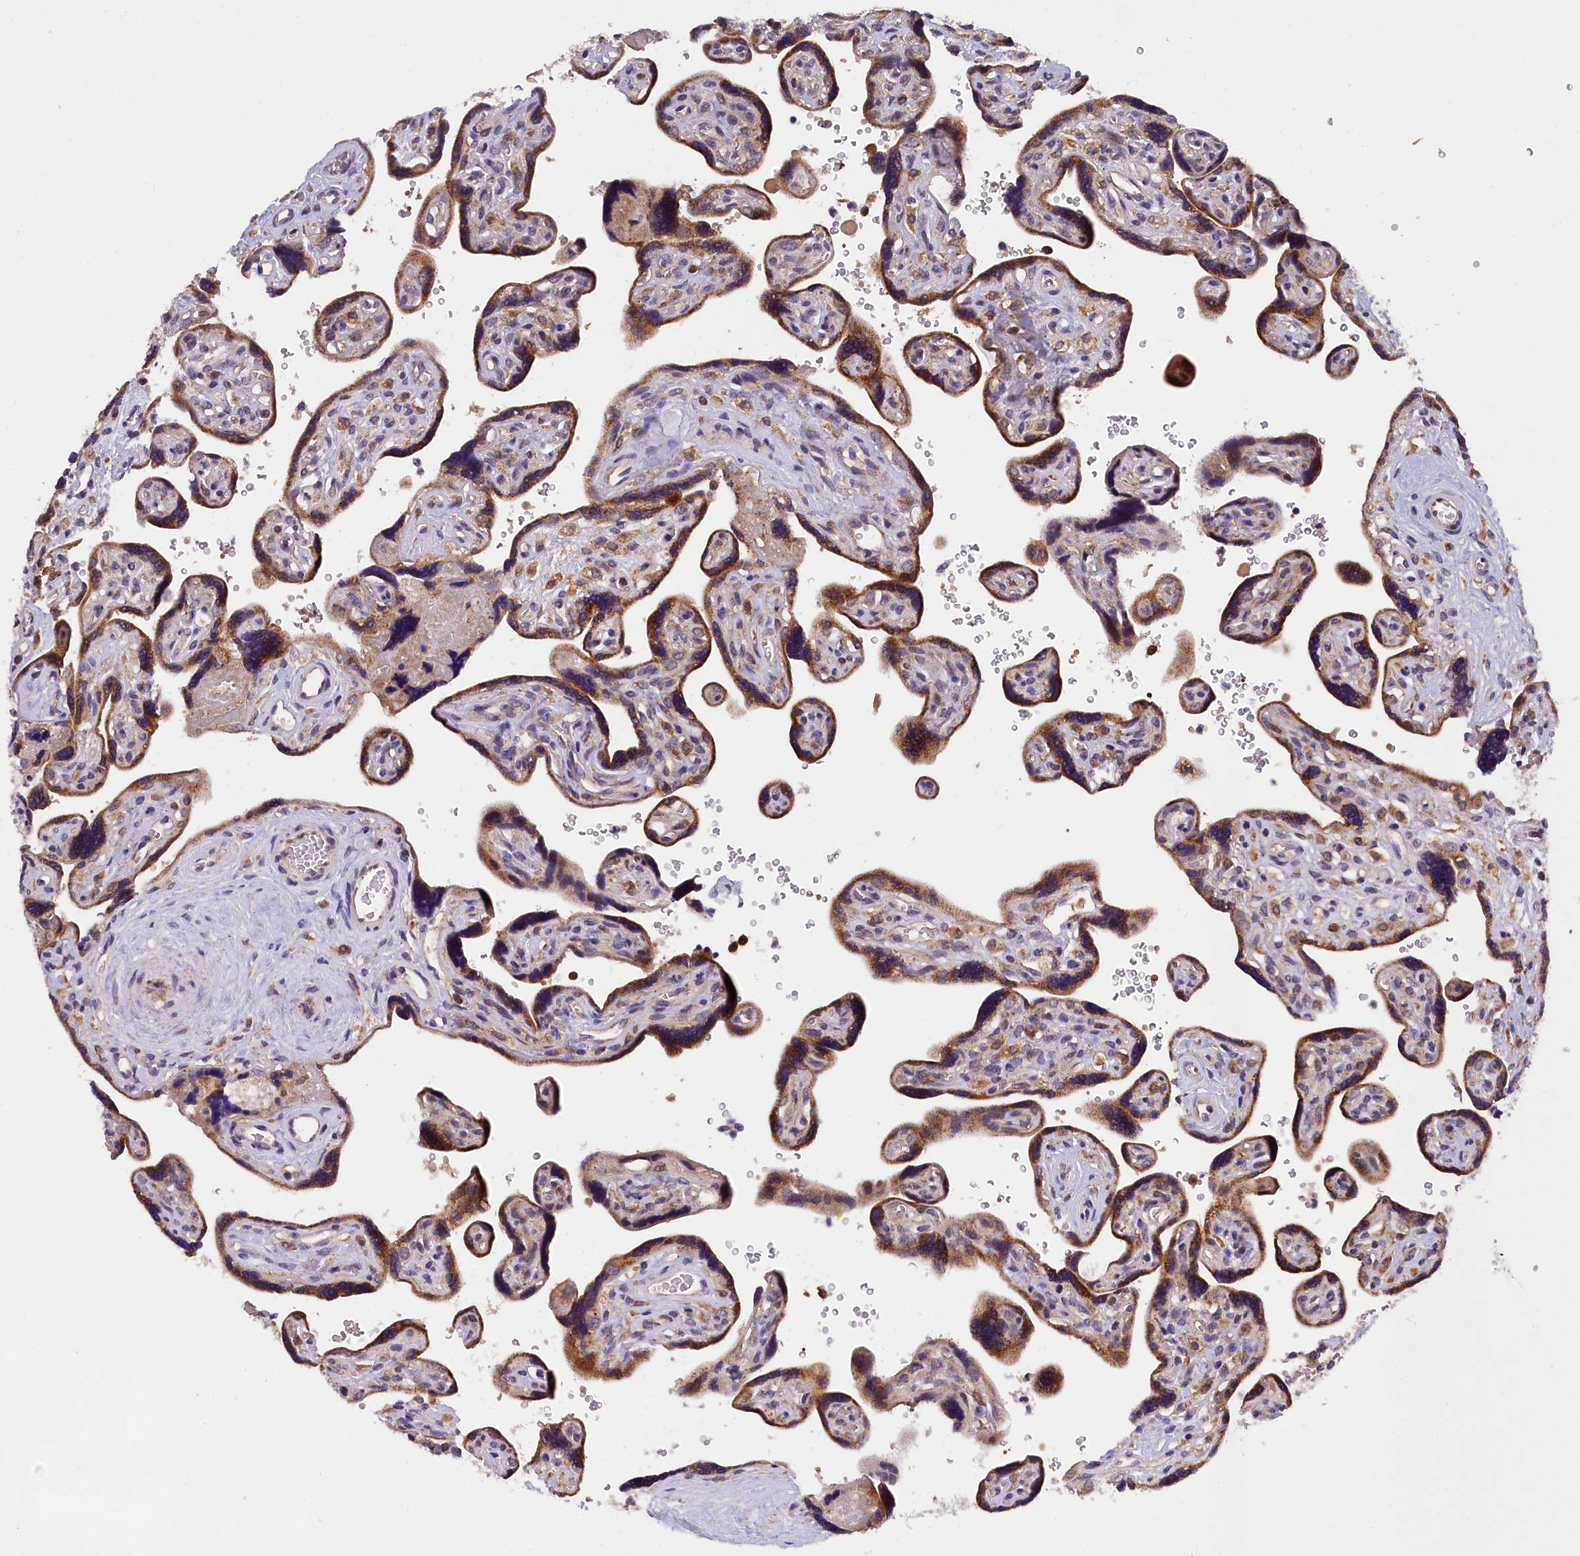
{"staining": {"intensity": "moderate", "quantity": ">75%", "location": "cytoplasmic/membranous"}, "tissue": "placenta", "cell_type": "Trophoblastic cells", "image_type": "normal", "snomed": [{"axis": "morphology", "description": "Normal tissue, NOS"}, {"axis": "topography", "description": "Placenta"}], "caption": "Protein staining reveals moderate cytoplasmic/membranous positivity in approximately >75% of trophoblastic cells in normal placenta. The staining was performed using DAB (3,3'-diaminobenzidine), with brown indicating positive protein expression. Nuclei are stained blue with hematoxylin.", "gene": "NAIP", "patient": {"sex": "female", "age": 39}}